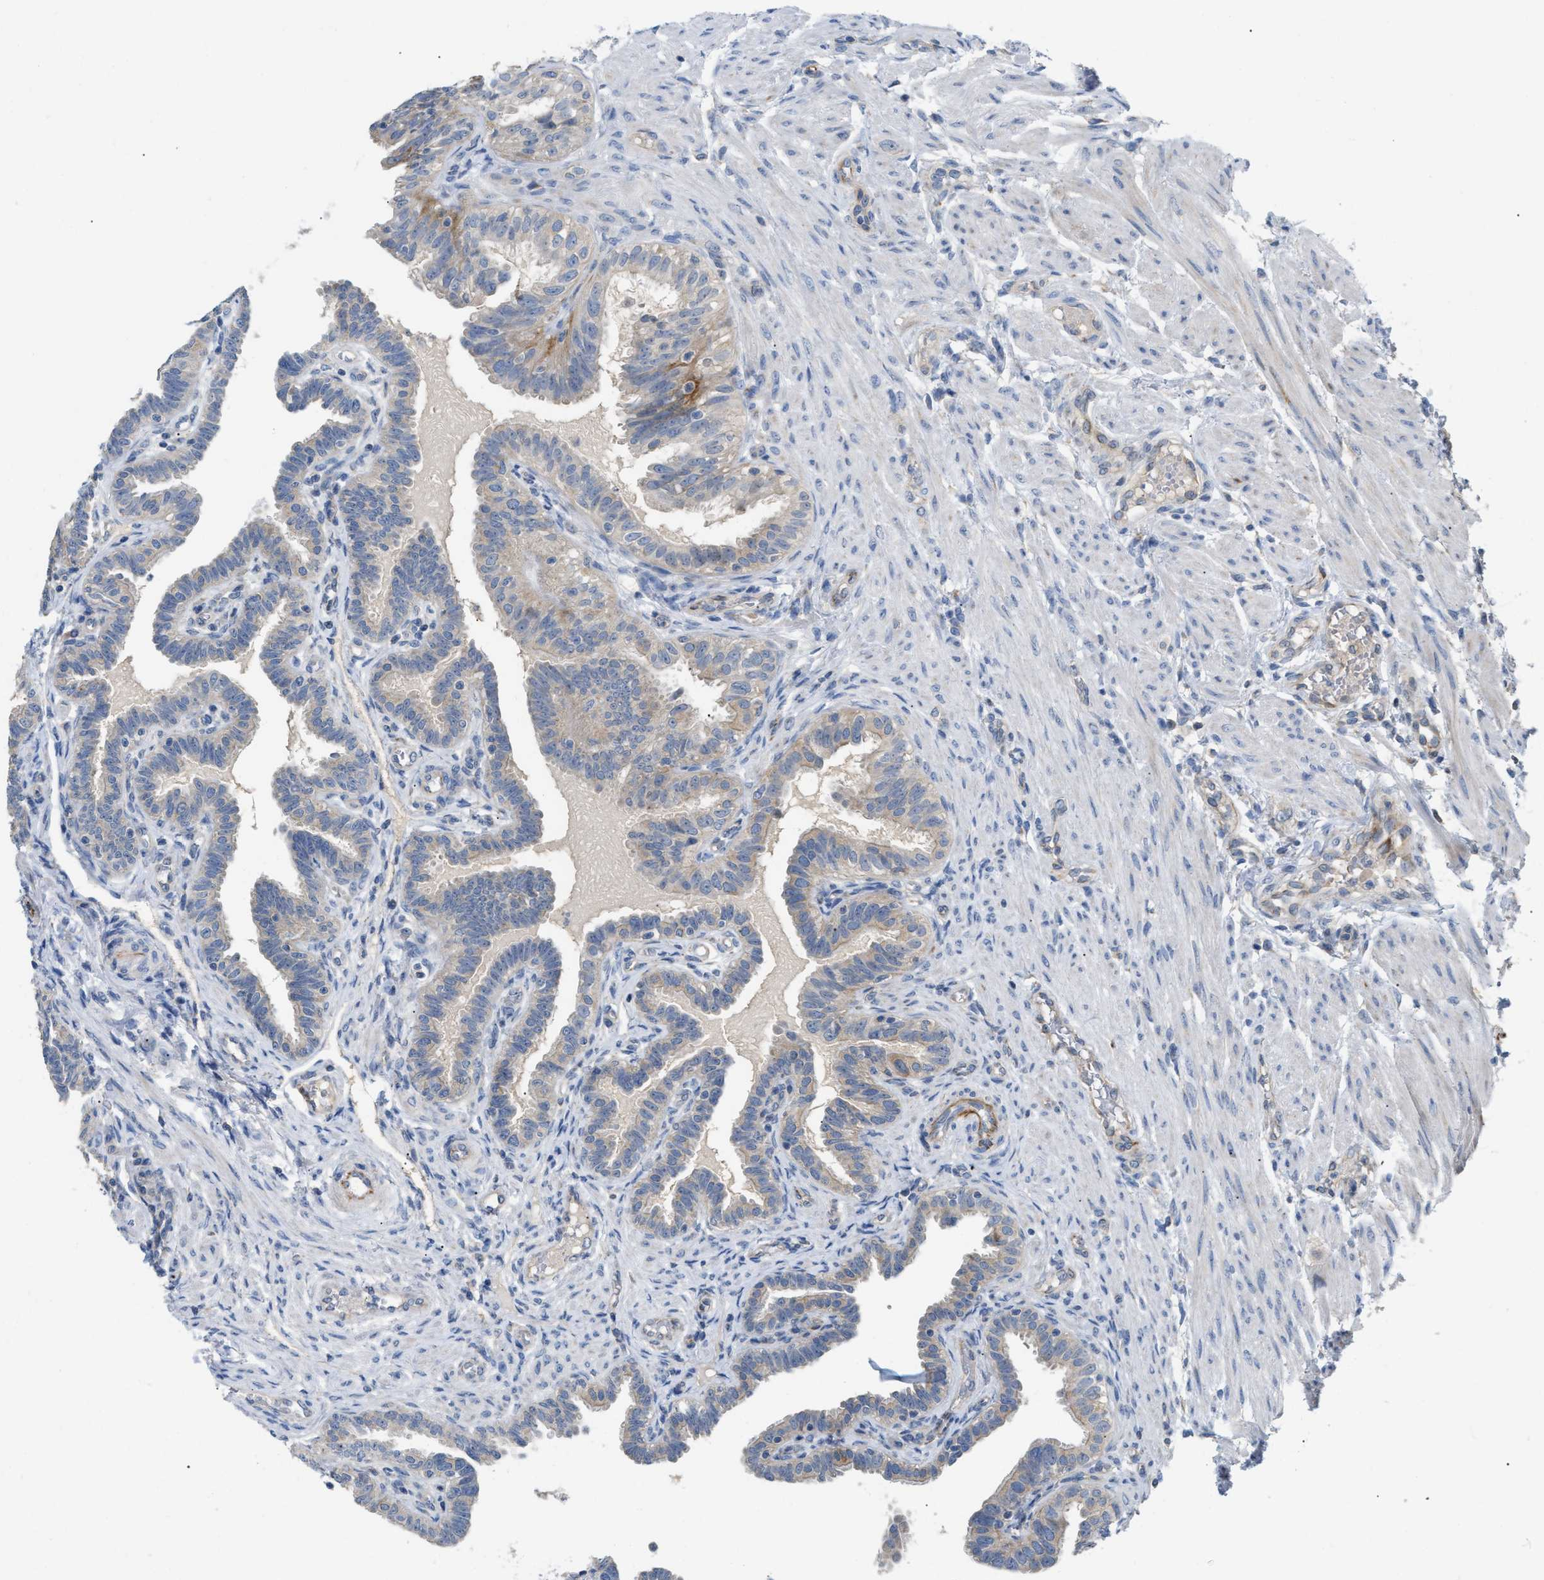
{"staining": {"intensity": "weak", "quantity": "<25%", "location": "cytoplasmic/membranous"}, "tissue": "fallopian tube", "cell_type": "Glandular cells", "image_type": "normal", "snomed": [{"axis": "morphology", "description": "Normal tissue, NOS"}, {"axis": "topography", "description": "Fallopian tube"}, {"axis": "topography", "description": "Placenta"}], "caption": "IHC photomicrograph of benign fallopian tube: human fallopian tube stained with DAB shows no significant protein expression in glandular cells.", "gene": "DHX58", "patient": {"sex": "female", "age": 34}}